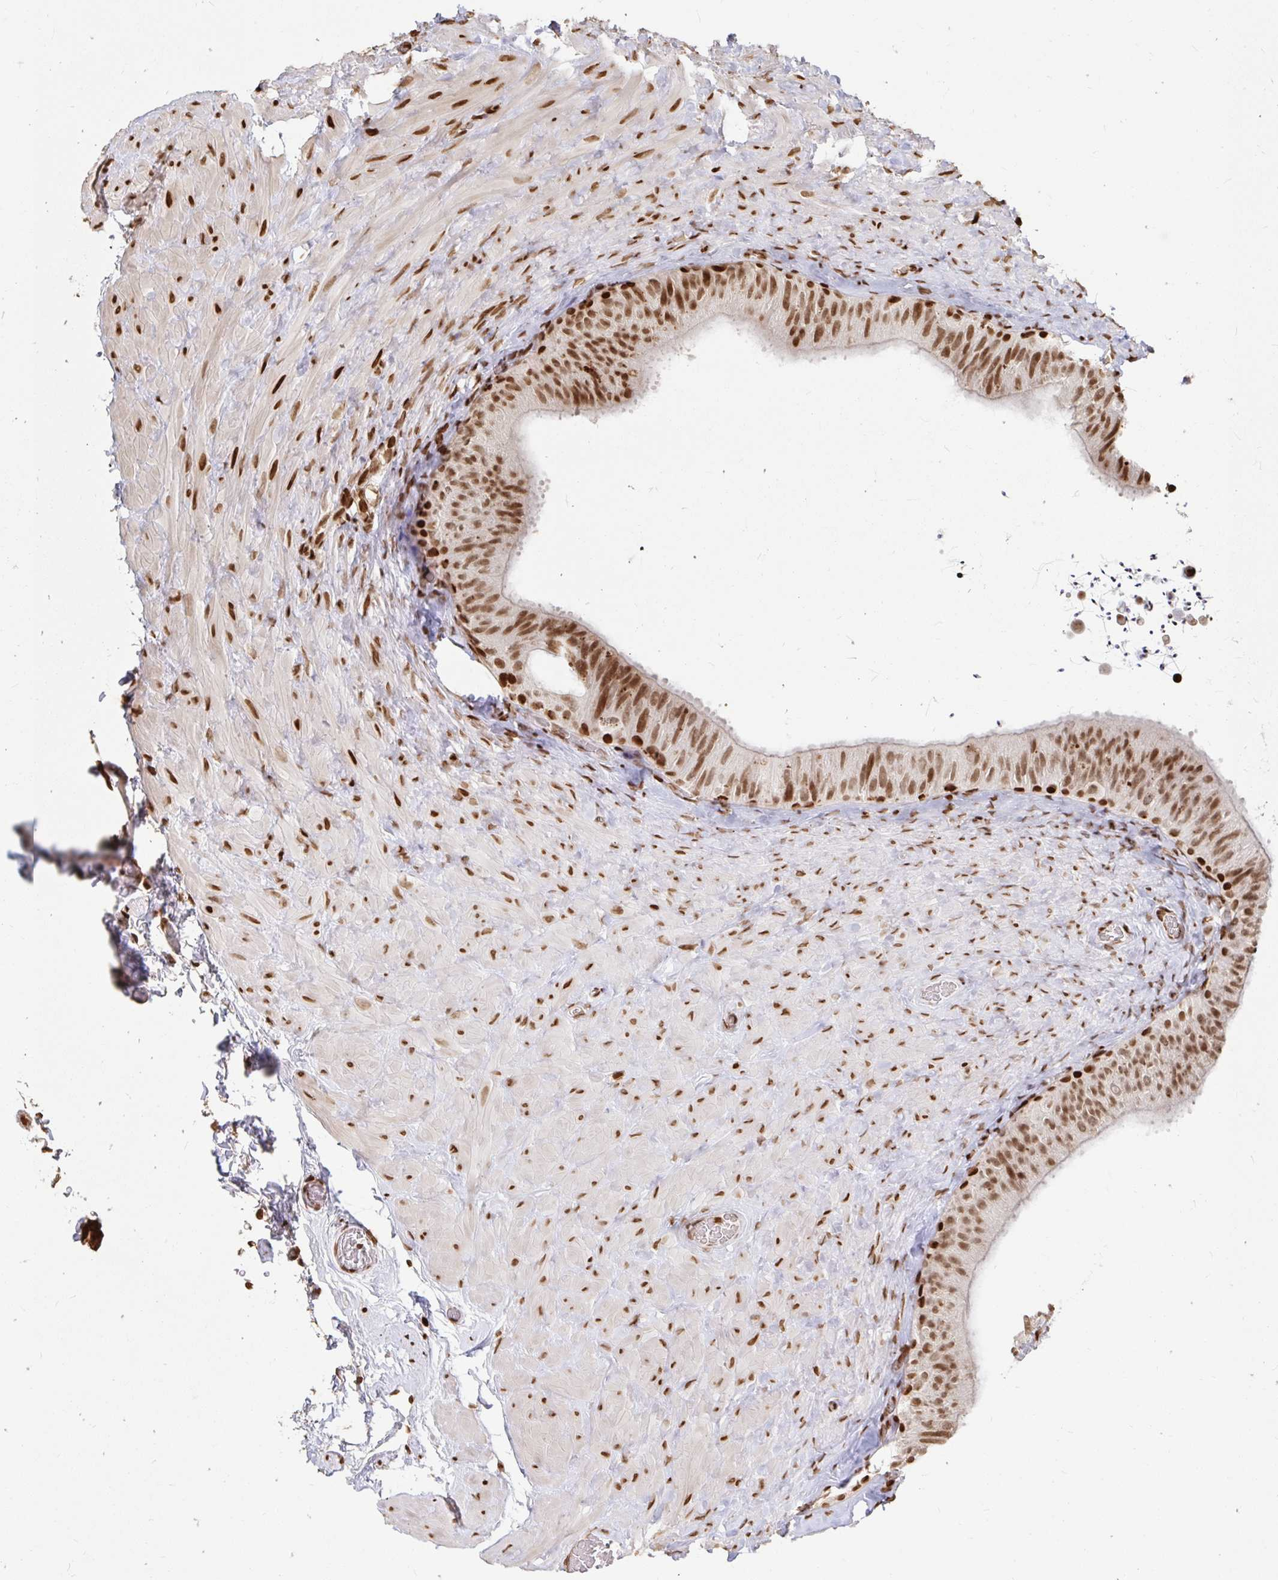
{"staining": {"intensity": "moderate", "quantity": ">75%", "location": "nuclear"}, "tissue": "epididymis", "cell_type": "Glandular cells", "image_type": "normal", "snomed": [{"axis": "morphology", "description": "Normal tissue, NOS"}, {"axis": "topography", "description": "Epididymis, spermatic cord, NOS"}, {"axis": "topography", "description": "Epididymis"}], "caption": "The photomicrograph reveals staining of benign epididymis, revealing moderate nuclear protein positivity (brown color) within glandular cells. (Brightfield microscopy of DAB IHC at high magnification).", "gene": "H2BC5", "patient": {"sex": "male", "age": 31}}